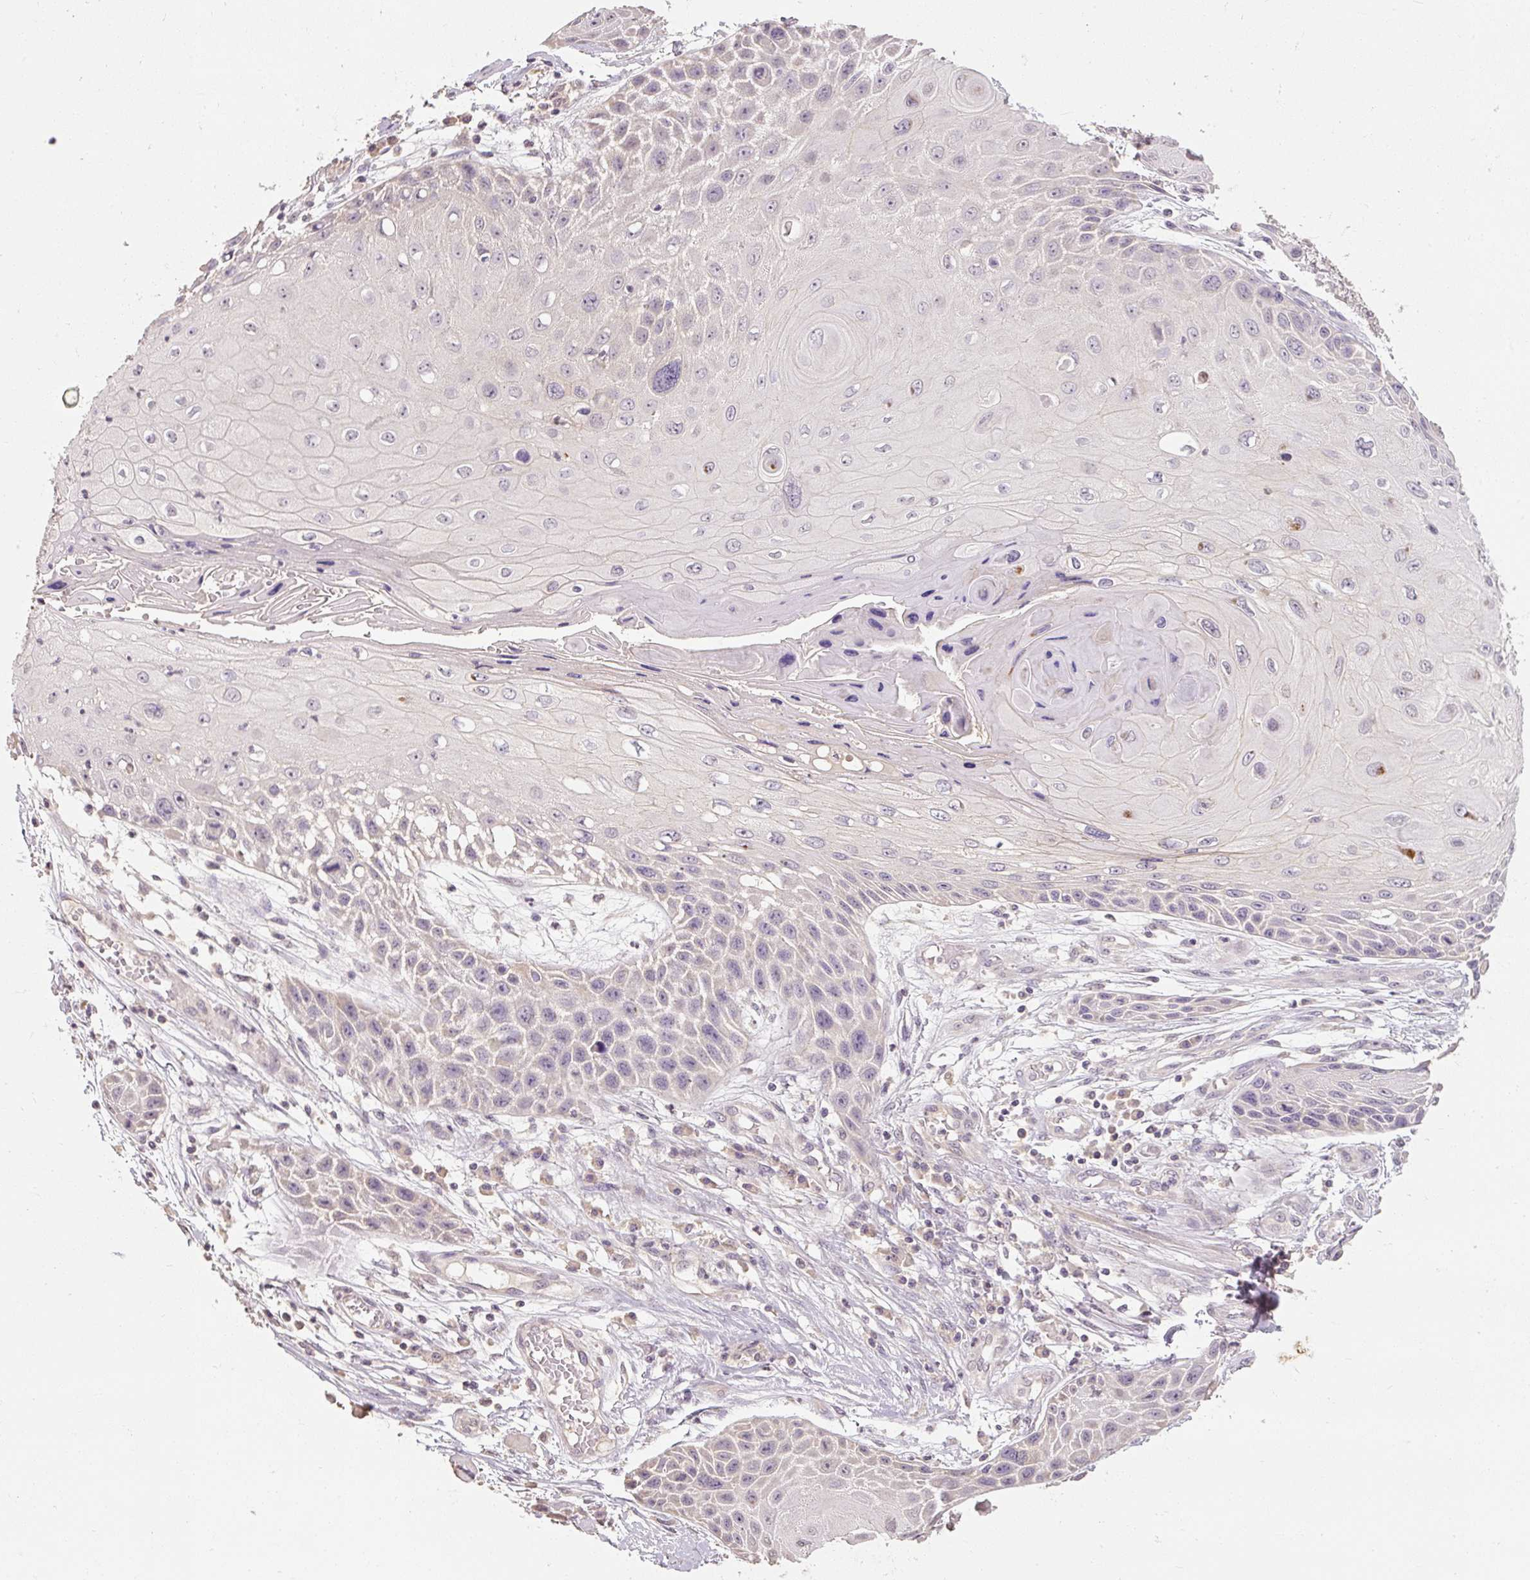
{"staining": {"intensity": "negative", "quantity": "none", "location": "none"}, "tissue": "skin cancer", "cell_type": "Tumor cells", "image_type": "cancer", "snomed": [{"axis": "morphology", "description": "Squamous cell carcinoma, NOS"}, {"axis": "topography", "description": "Skin"}, {"axis": "topography", "description": "Vulva"}], "caption": "An immunohistochemistry histopathology image of skin cancer (squamous cell carcinoma) is shown. There is no staining in tumor cells of skin cancer (squamous cell carcinoma).", "gene": "CFAP65", "patient": {"sex": "female", "age": 44}}